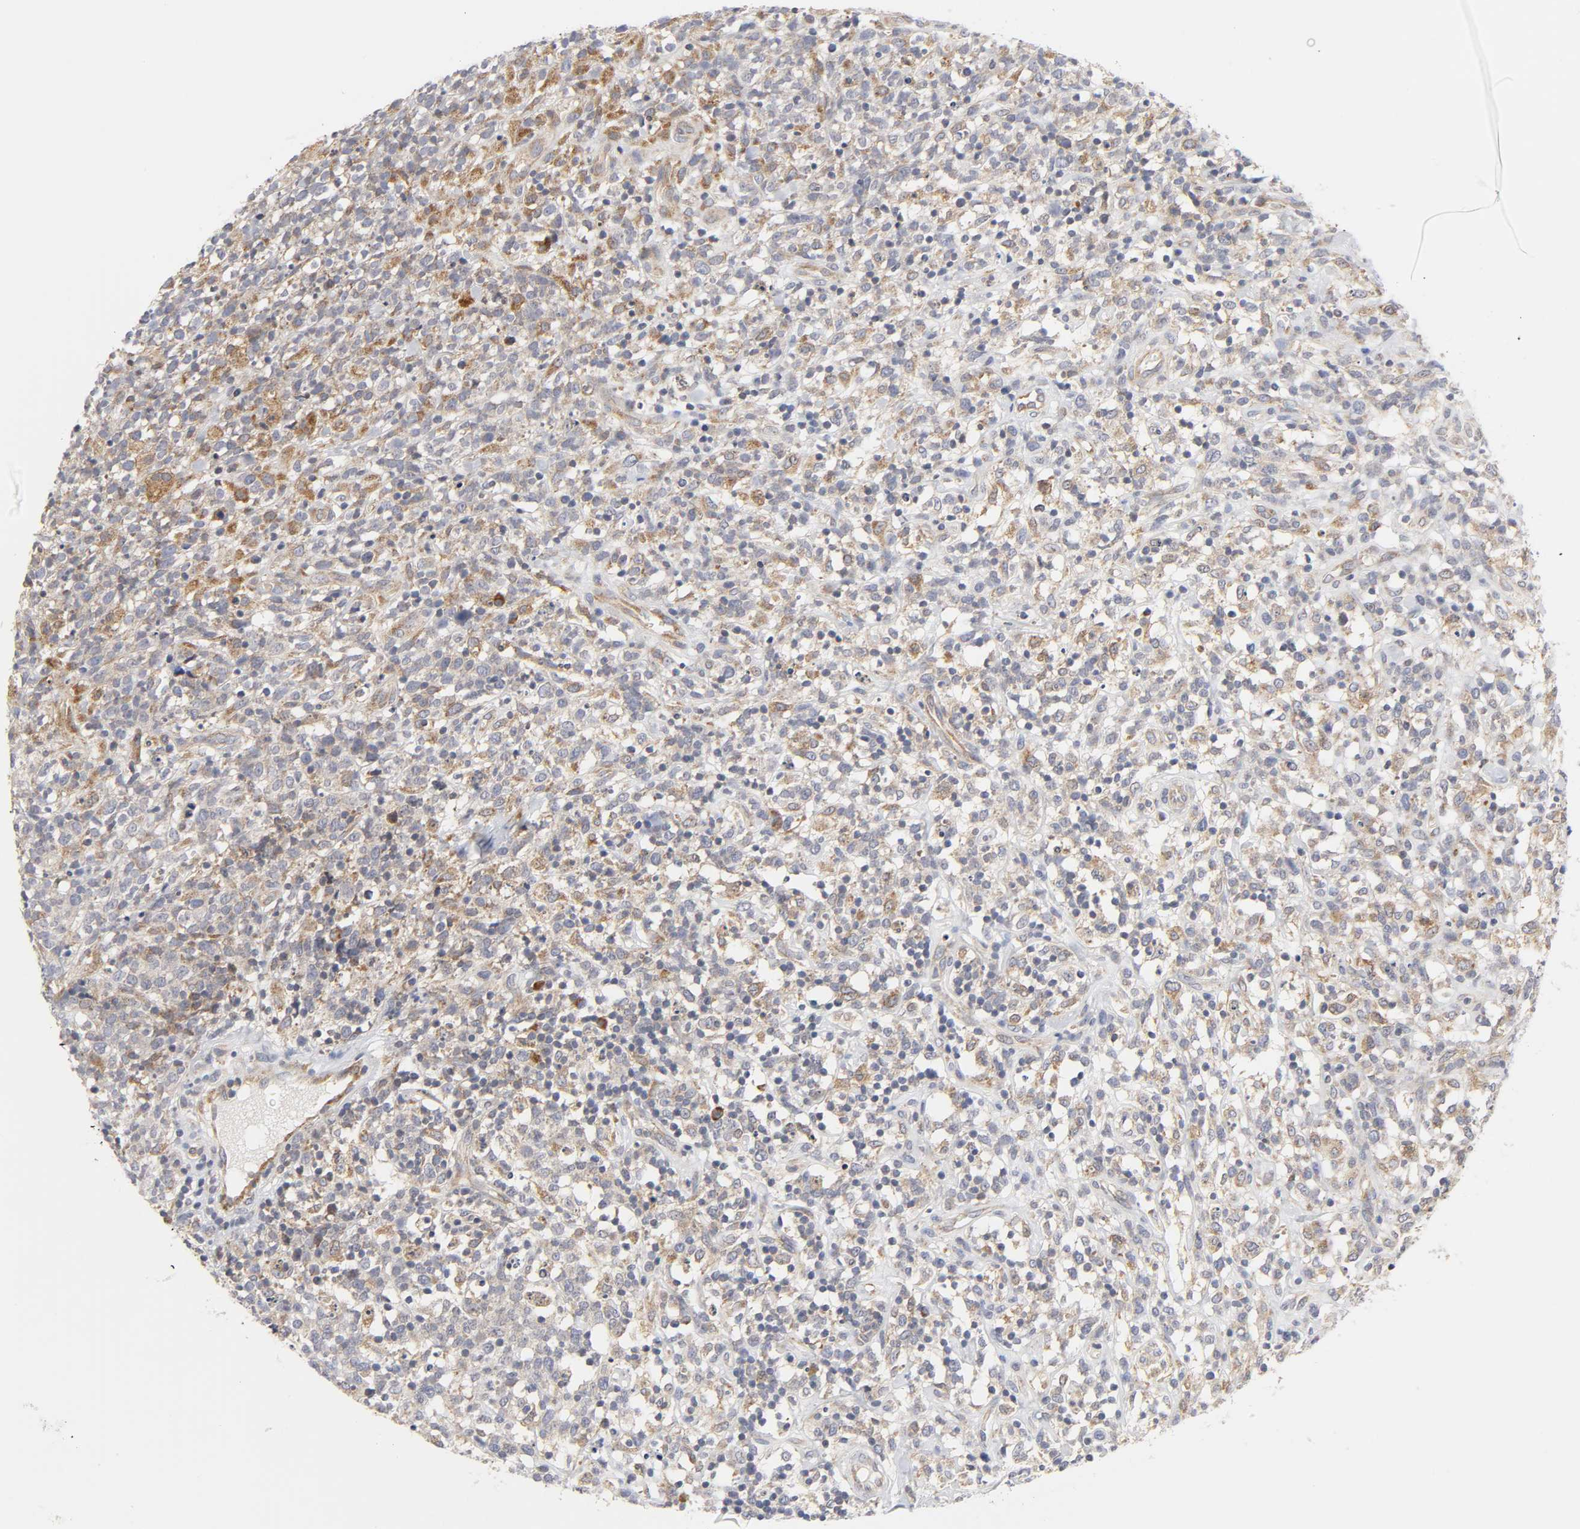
{"staining": {"intensity": "moderate", "quantity": ">75%", "location": "cytoplasmic/membranous"}, "tissue": "lymphoma", "cell_type": "Tumor cells", "image_type": "cancer", "snomed": [{"axis": "morphology", "description": "Malignant lymphoma, non-Hodgkin's type, High grade"}, {"axis": "topography", "description": "Lymph node"}], "caption": "Brown immunohistochemical staining in high-grade malignant lymphoma, non-Hodgkin's type shows moderate cytoplasmic/membranous positivity in about >75% of tumor cells.", "gene": "BAX", "patient": {"sex": "female", "age": 73}}